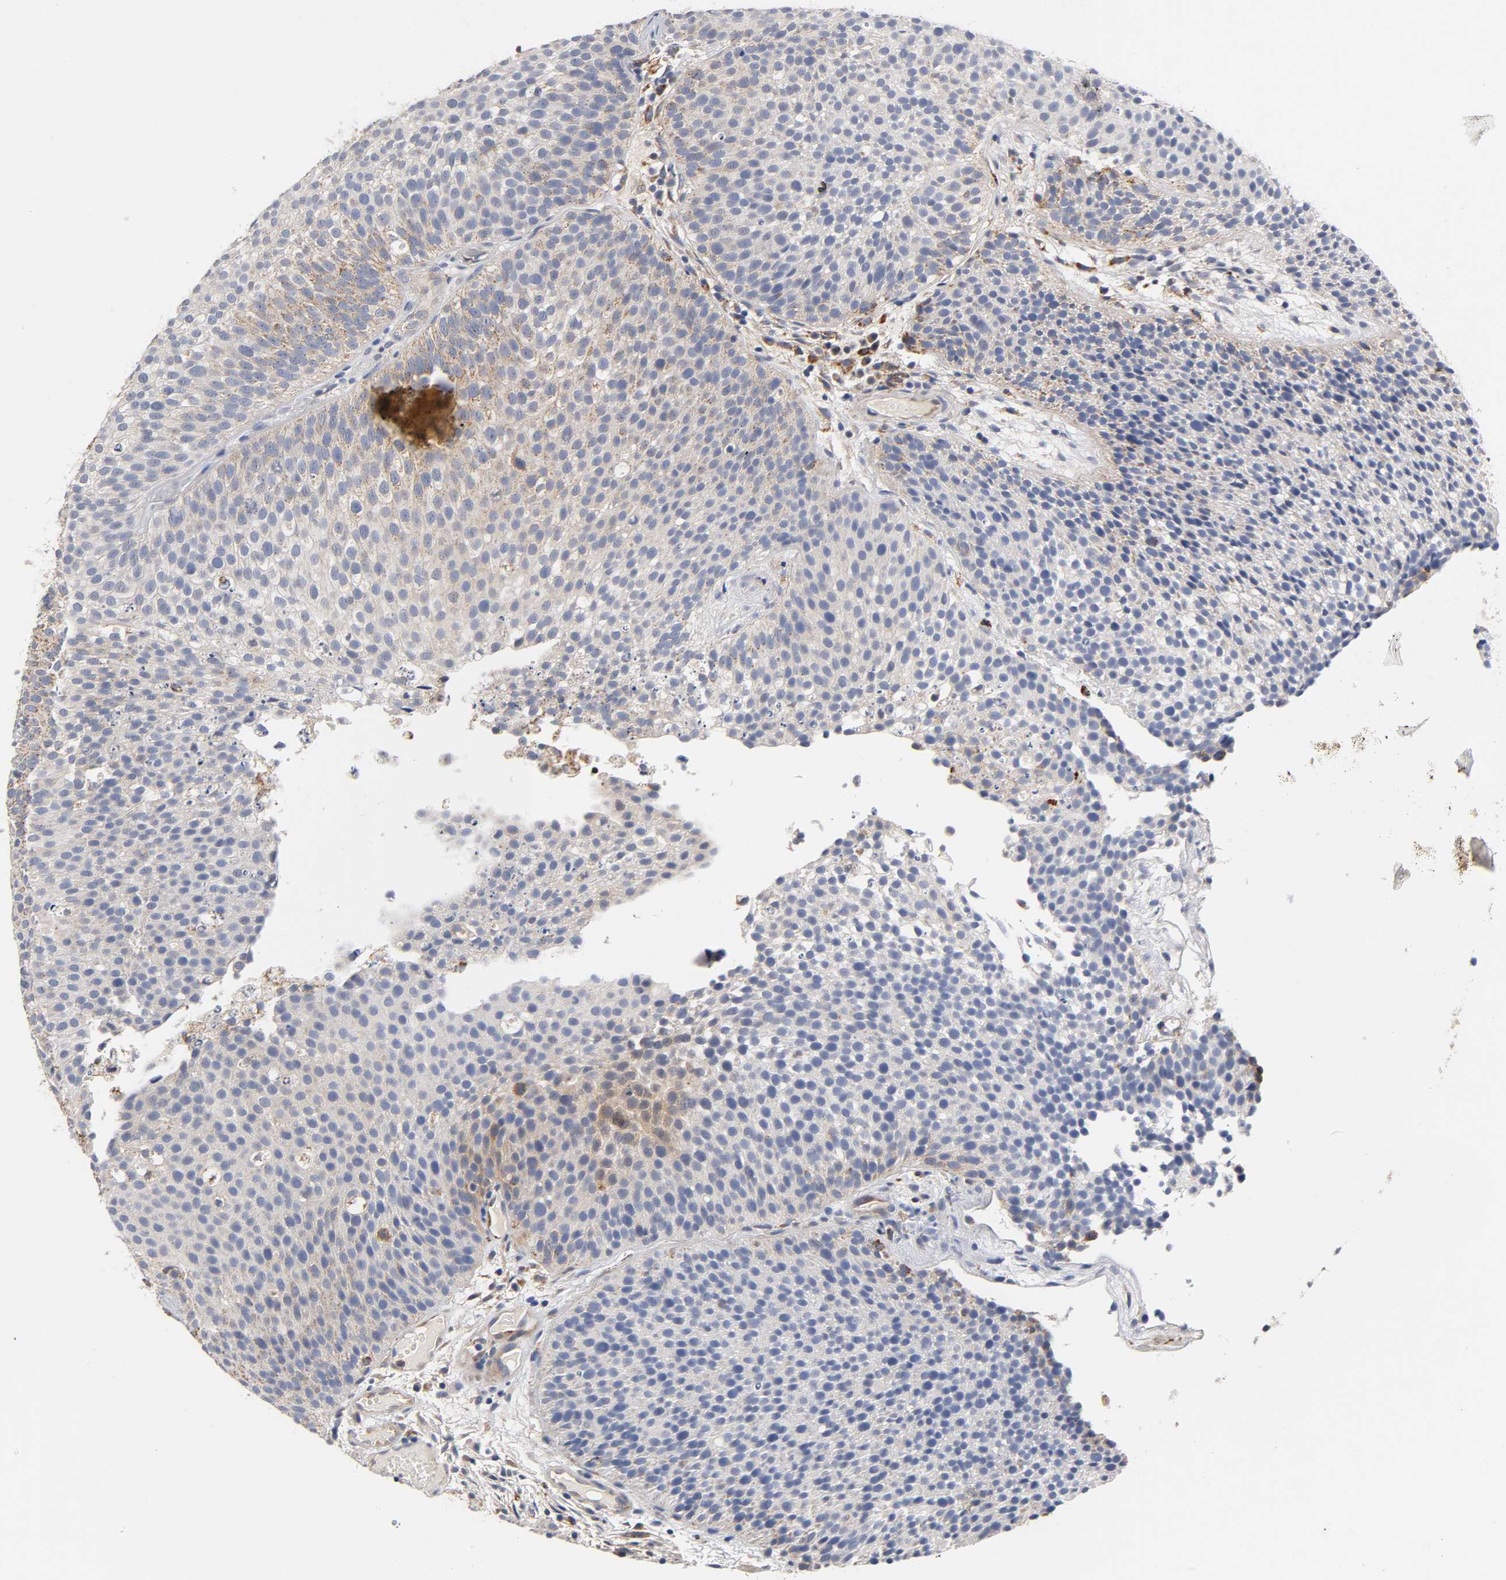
{"staining": {"intensity": "moderate", "quantity": "25%-75%", "location": "cytoplasmic/membranous"}, "tissue": "urothelial cancer", "cell_type": "Tumor cells", "image_type": "cancer", "snomed": [{"axis": "morphology", "description": "Urothelial carcinoma, Low grade"}, {"axis": "topography", "description": "Urinary bladder"}], "caption": "Immunohistochemical staining of human urothelial carcinoma (low-grade) displays medium levels of moderate cytoplasmic/membranous protein positivity in approximately 25%-75% of tumor cells.", "gene": "ISG15", "patient": {"sex": "male", "age": 85}}